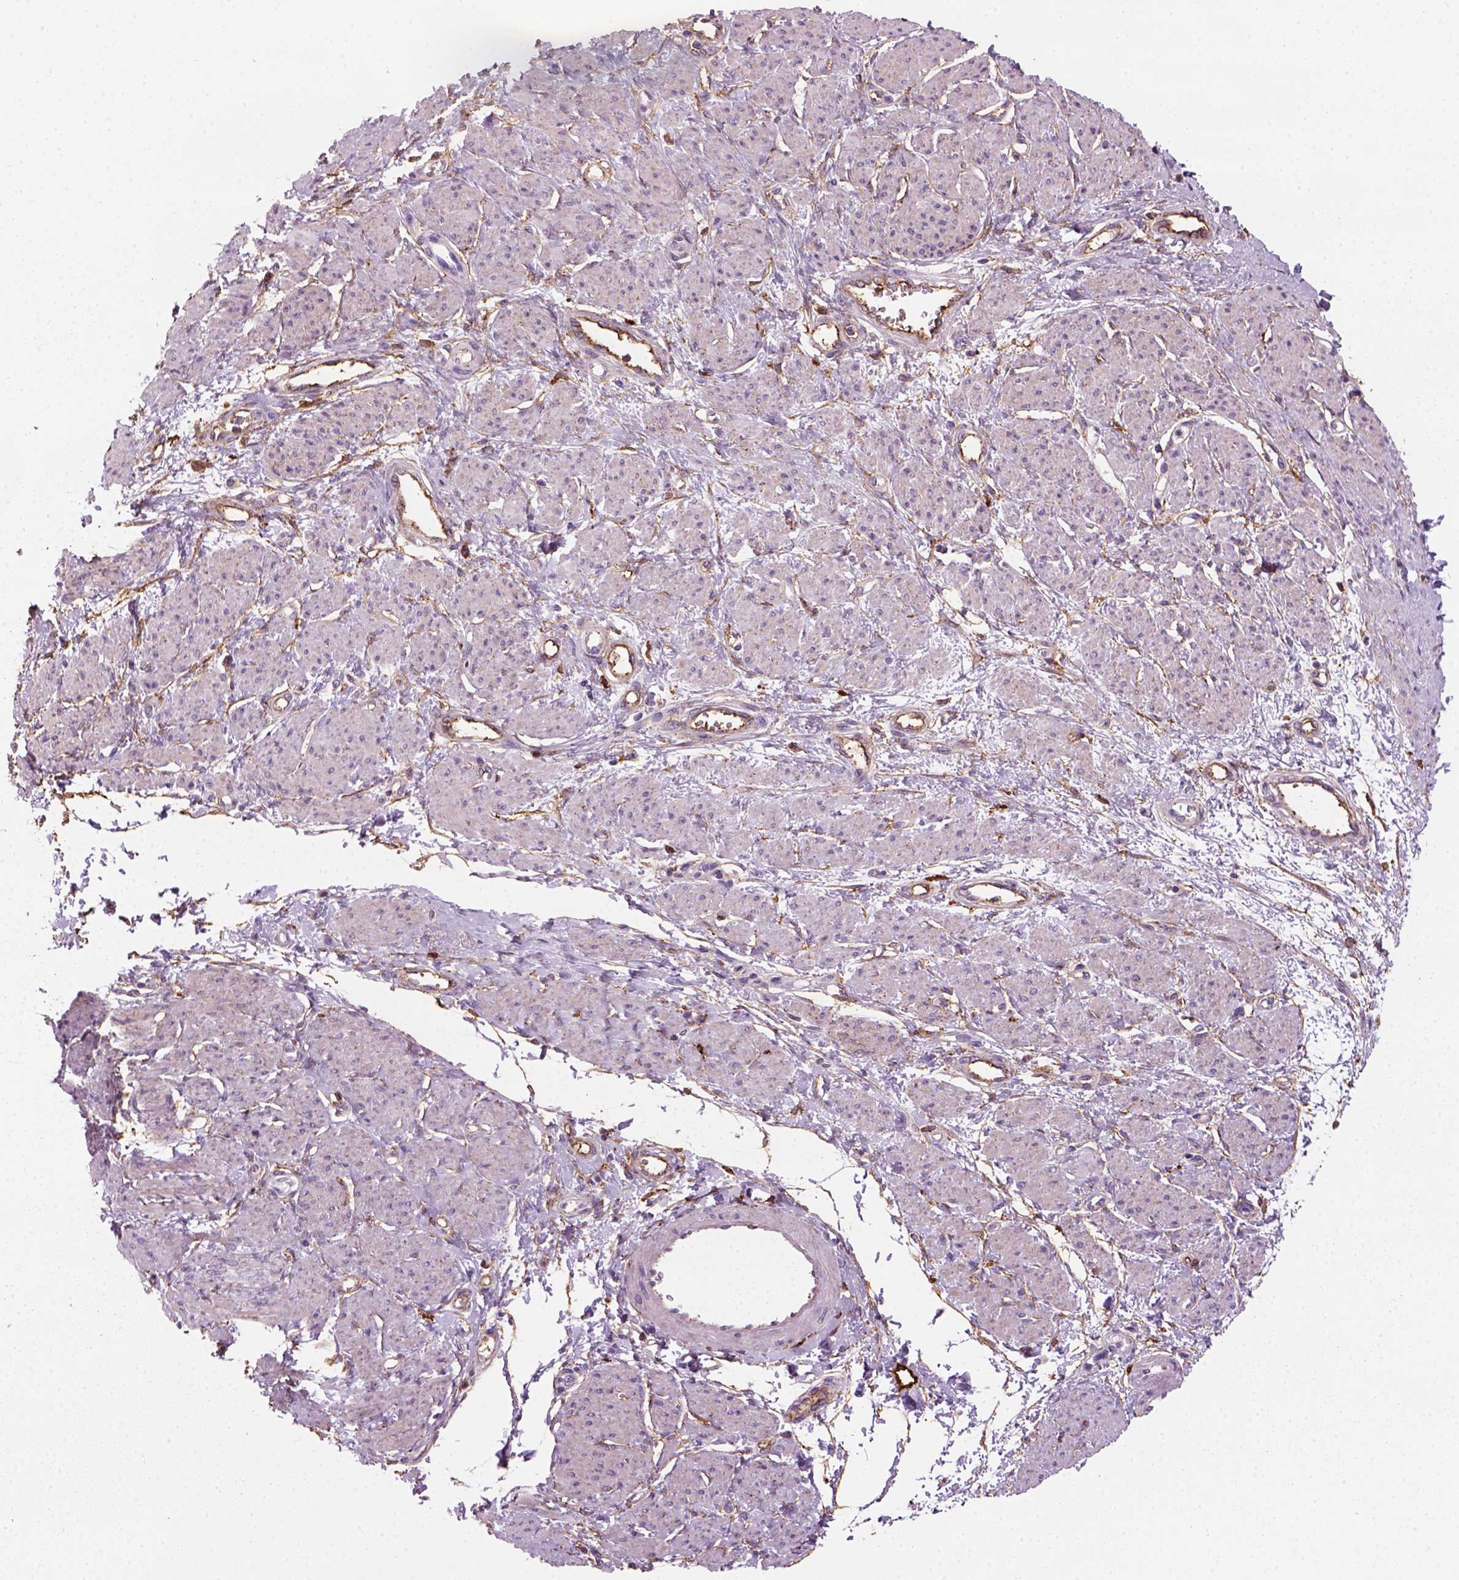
{"staining": {"intensity": "negative", "quantity": "none", "location": "none"}, "tissue": "smooth muscle", "cell_type": "Smooth muscle cells", "image_type": "normal", "snomed": [{"axis": "morphology", "description": "Normal tissue, NOS"}, {"axis": "topography", "description": "Smooth muscle"}, {"axis": "topography", "description": "Uterus"}], "caption": "A micrograph of smooth muscle stained for a protein shows no brown staining in smooth muscle cells.", "gene": "MARCKS", "patient": {"sex": "female", "age": 39}}